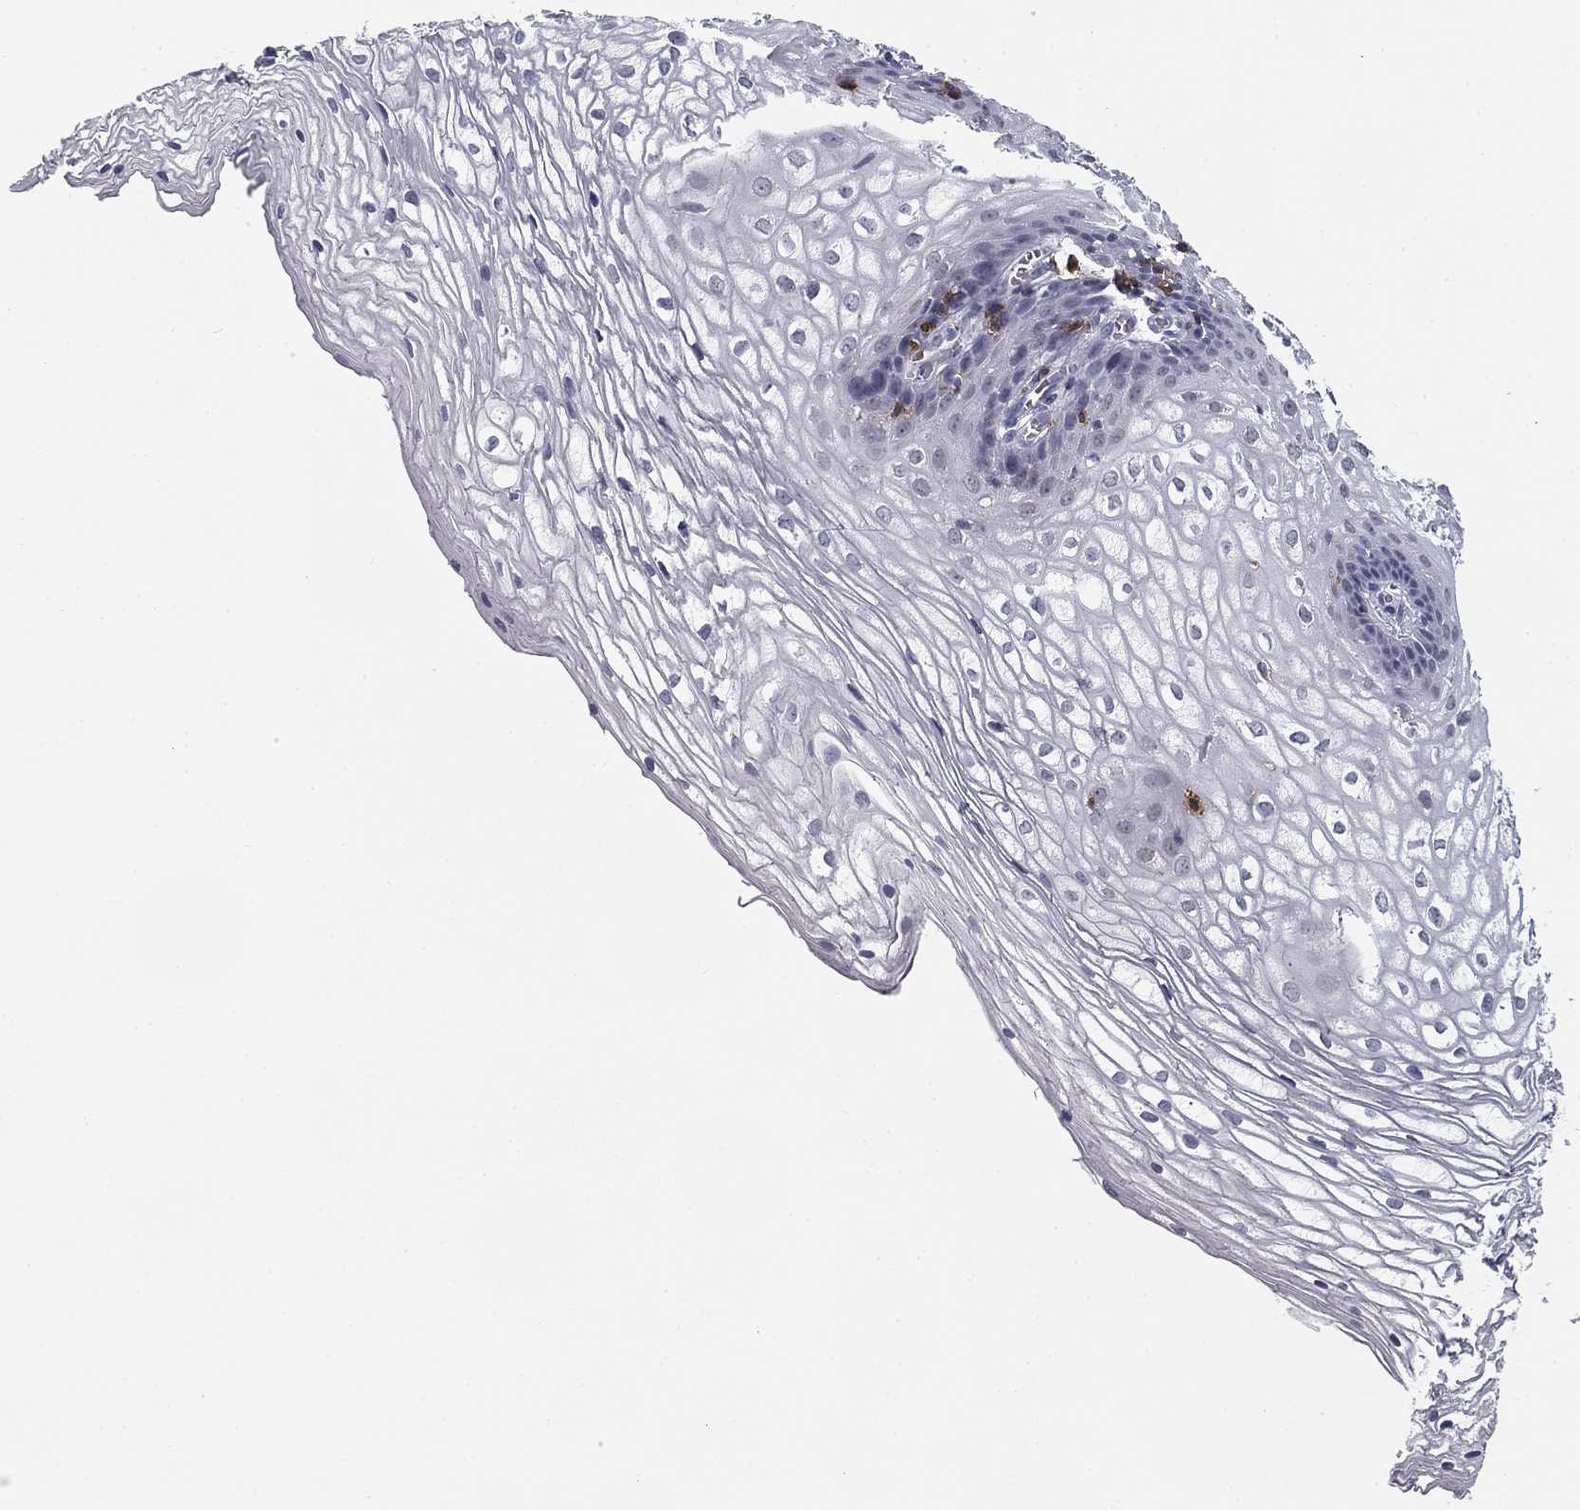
{"staining": {"intensity": "negative", "quantity": "none", "location": "none"}, "tissue": "vagina", "cell_type": "Squamous epithelial cells", "image_type": "normal", "snomed": [{"axis": "morphology", "description": "Normal tissue, NOS"}, {"axis": "topography", "description": "Vagina"}], "caption": "Squamous epithelial cells are negative for brown protein staining in benign vagina. The staining is performed using DAB (3,3'-diaminobenzidine) brown chromogen with nuclei counter-stained in using hematoxylin.", "gene": "TRAT1", "patient": {"sex": "female", "age": 34}}